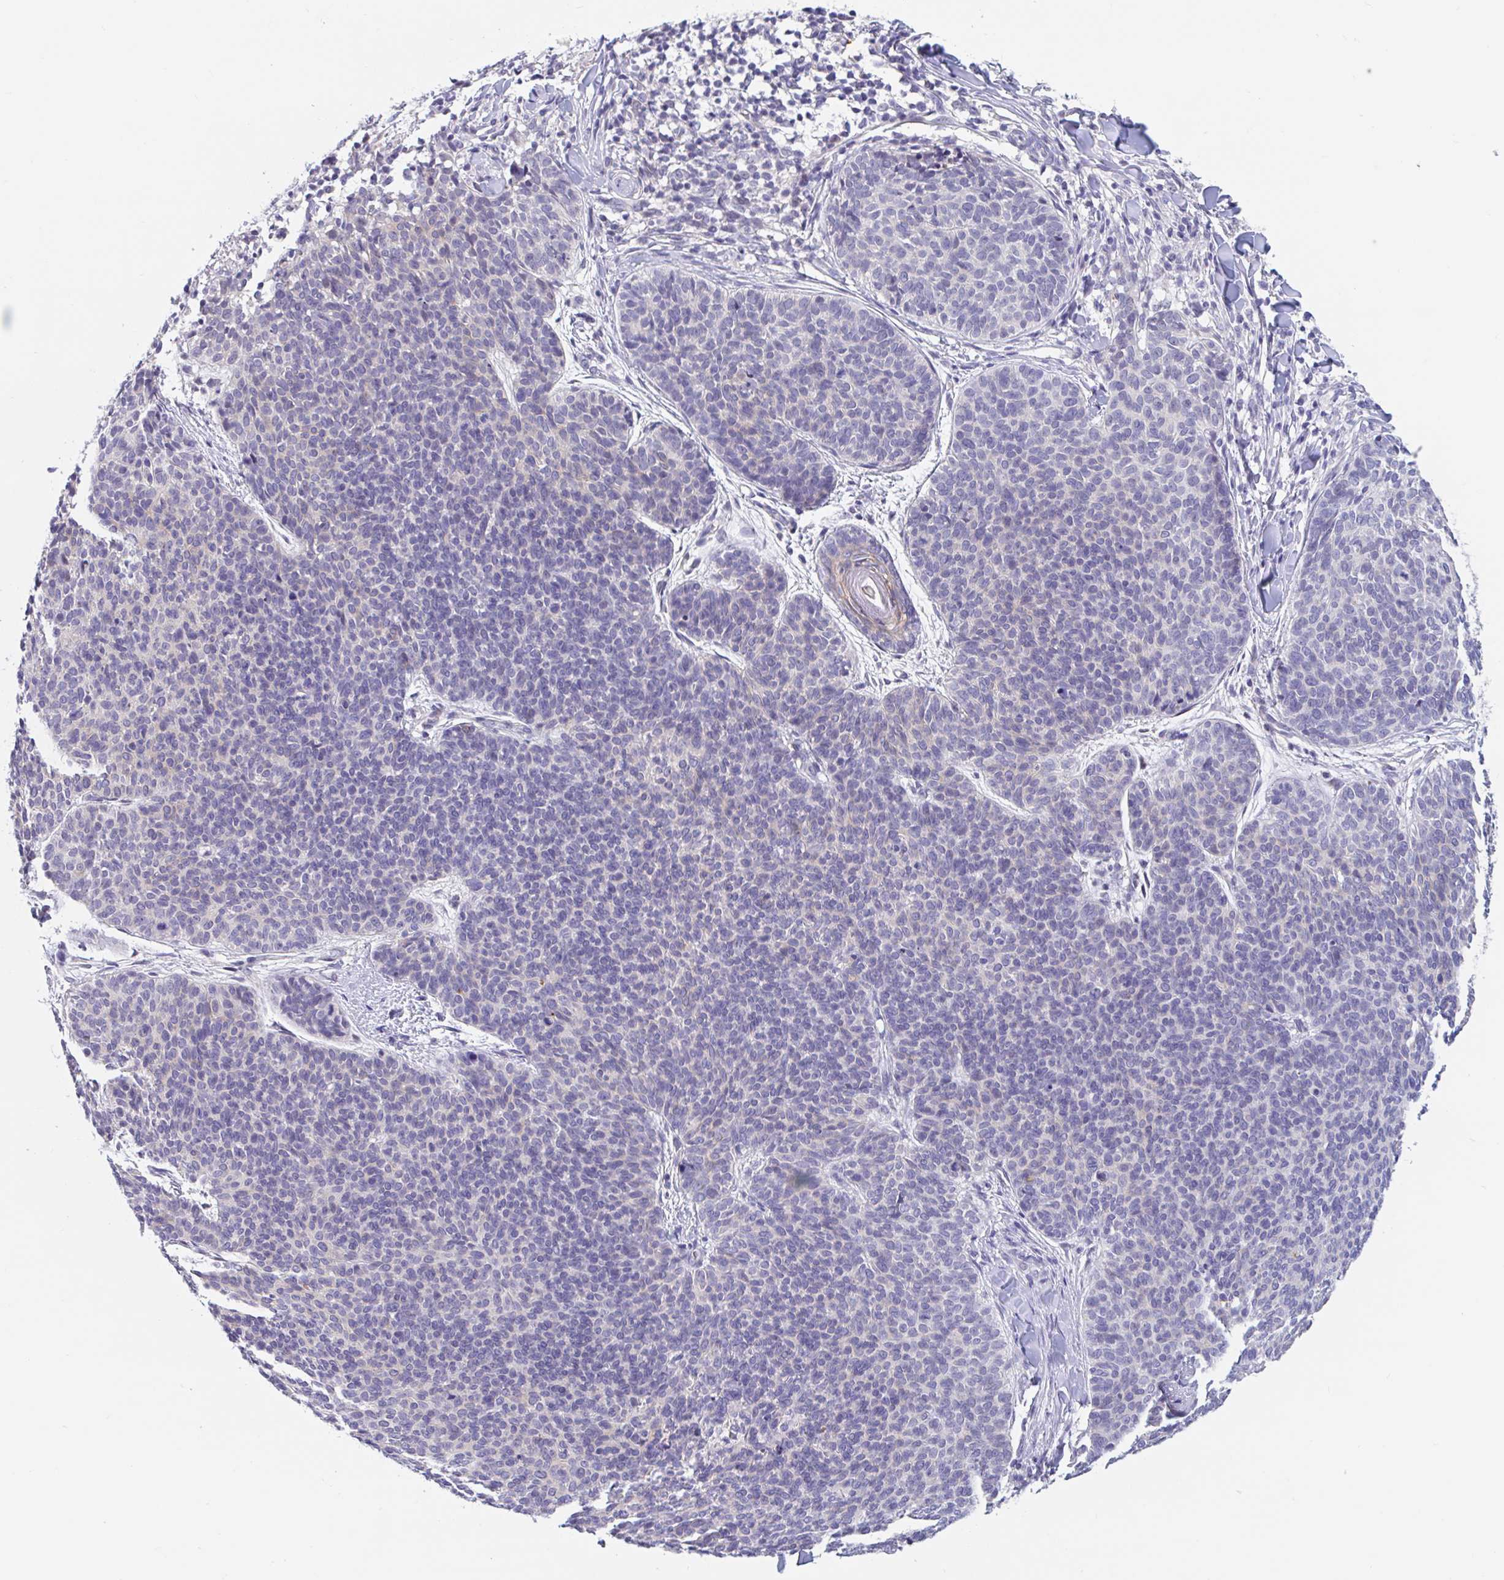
{"staining": {"intensity": "weak", "quantity": "<25%", "location": "cytoplasmic/membranous"}, "tissue": "skin cancer", "cell_type": "Tumor cells", "image_type": "cancer", "snomed": [{"axis": "morphology", "description": "Basal cell carcinoma"}, {"axis": "topography", "description": "Skin"}, {"axis": "topography", "description": "Skin of face"}], "caption": "A micrograph of human skin basal cell carcinoma is negative for staining in tumor cells.", "gene": "UNKL", "patient": {"sex": "male", "age": 56}}